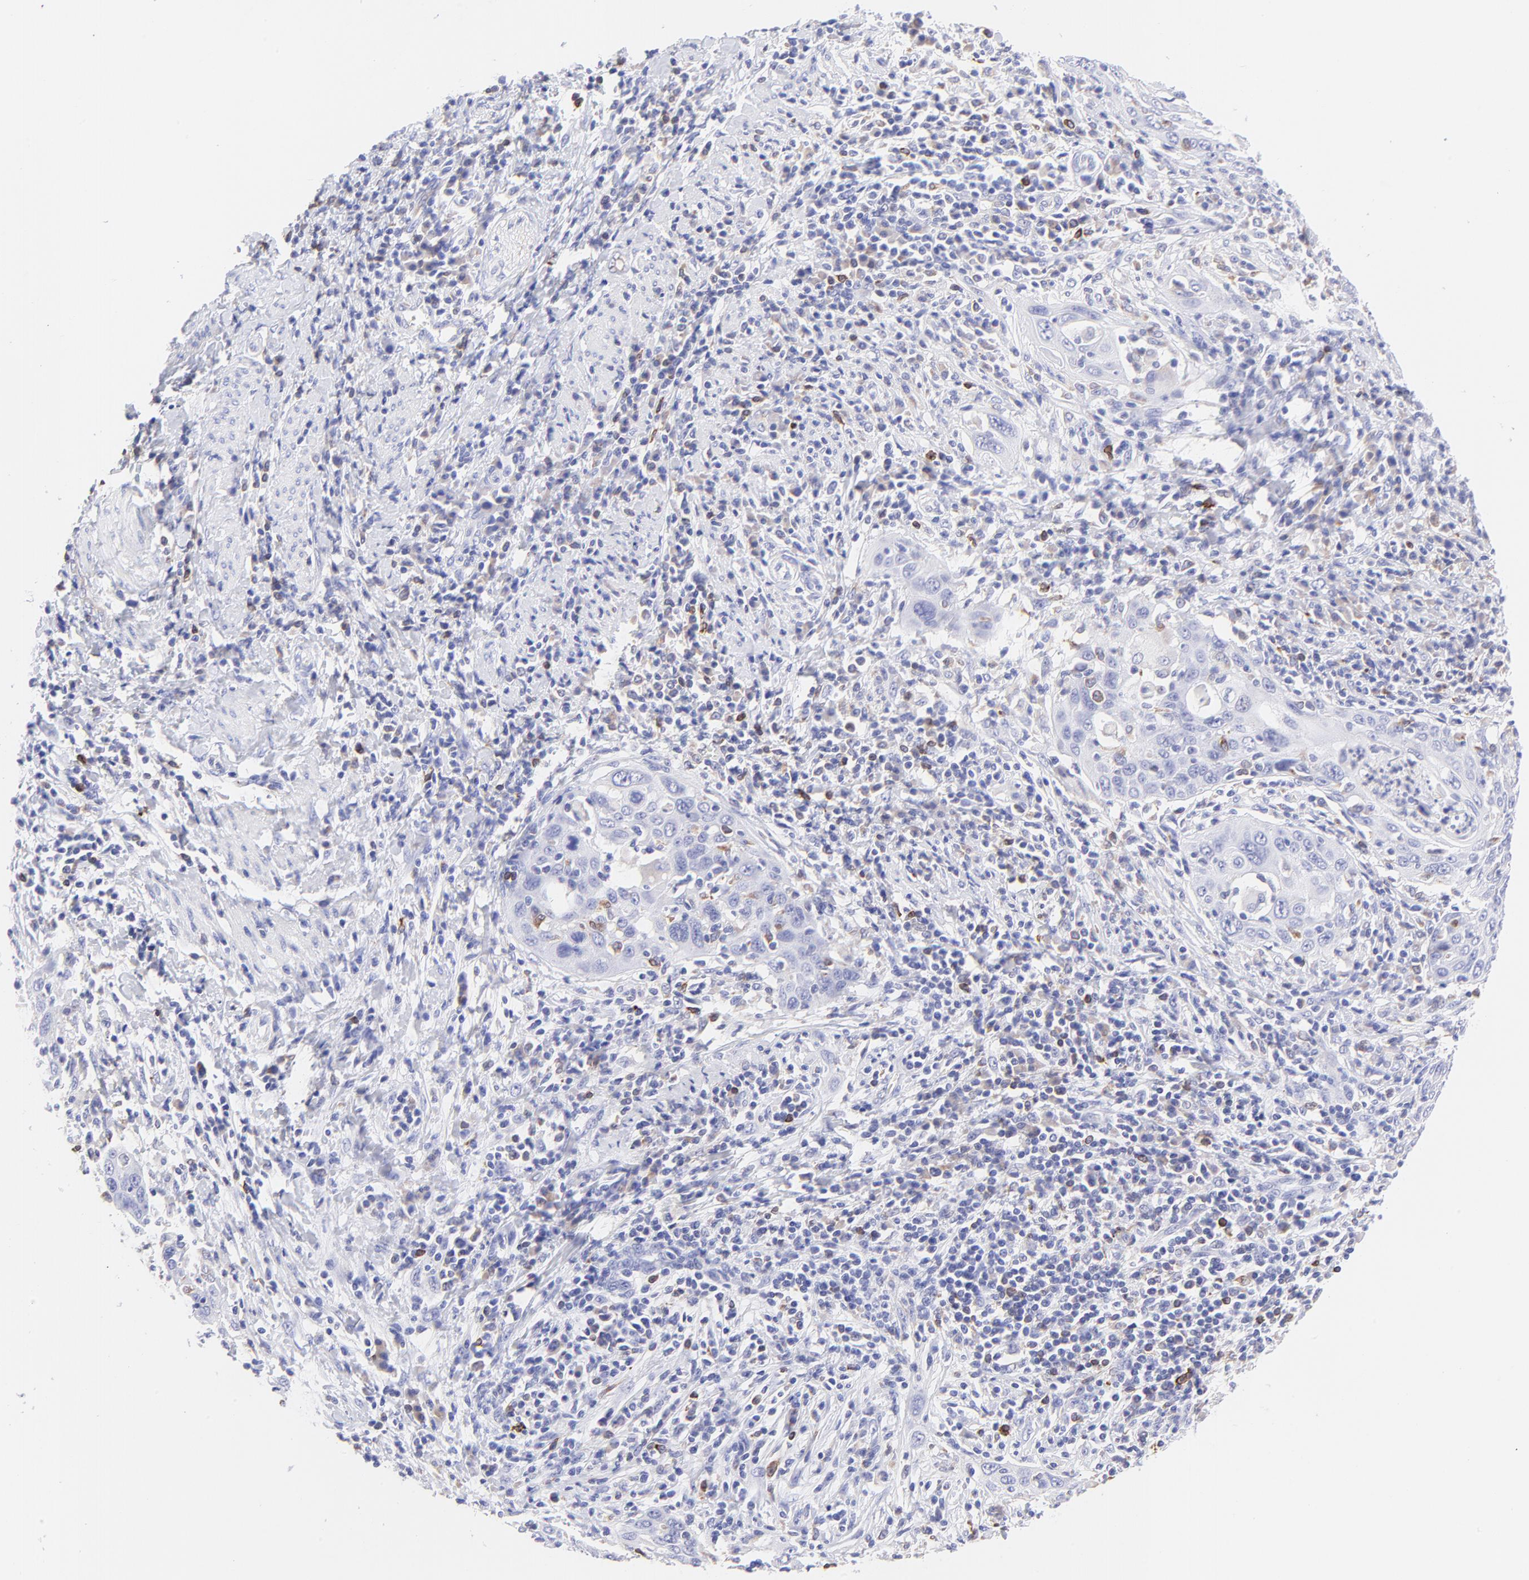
{"staining": {"intensity": "negative", "quantity": "none", "location": "none"}, "tissue": "cervical cancer", "cell_type": "Tumor cells", "image_type": "cancer", "snomed": [{"axis": "morphology", "description": "Squamous cell carcinoma, NOS"}, {"axis": "topography", "description": "Cervix"}], "caption": "High power microscopy micrograph of an IHC micrograph of cervical cancer (squamous cell carcinoma), revealing no significant expression in tumor cells.", "gene": "IRAG2", "patient": {"sex": "female", "age": 54}}